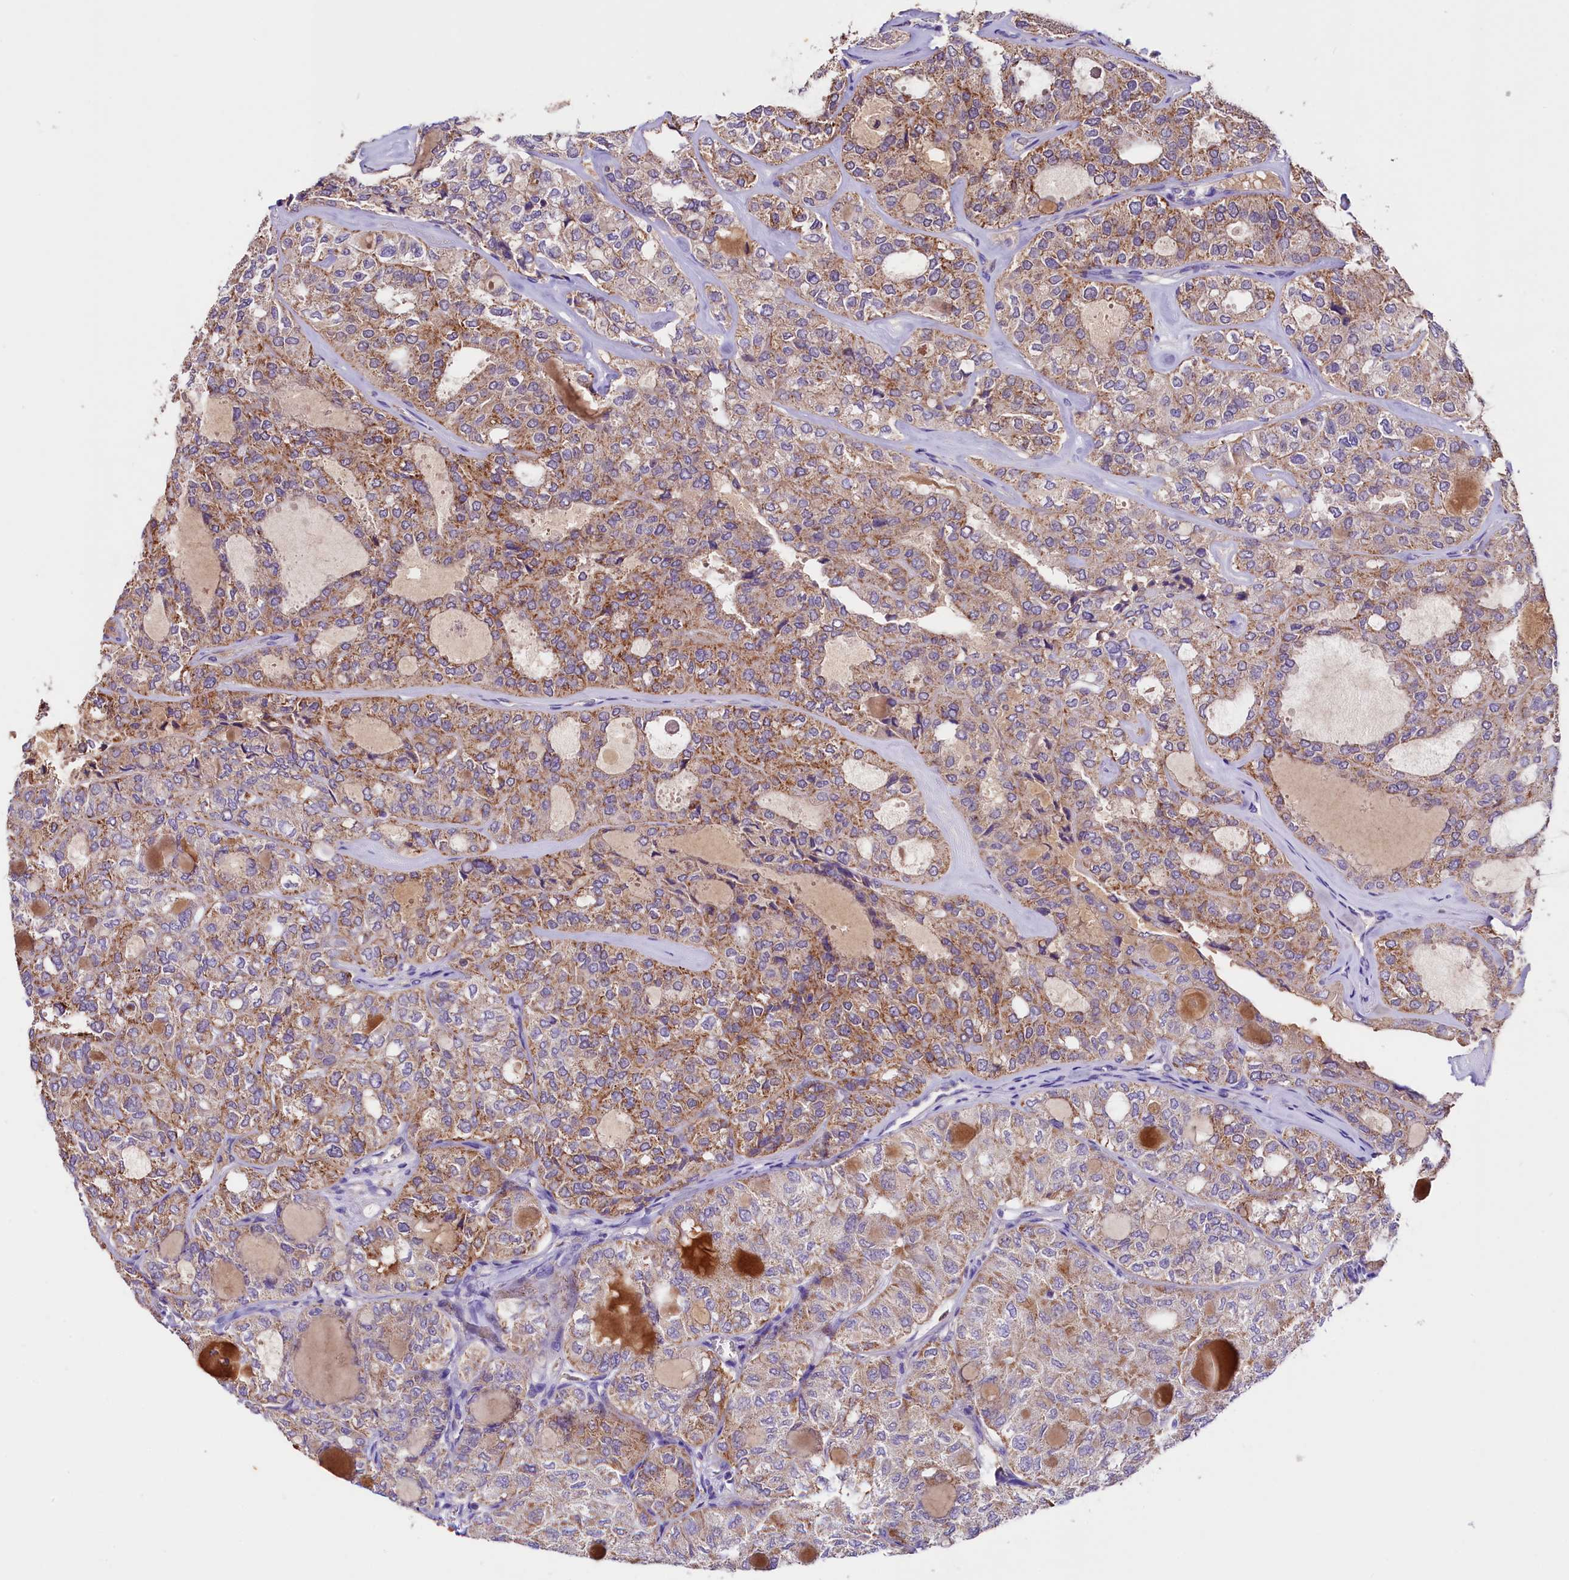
{"staining": {"intensity": "moderate", "quantity": ">75%", "location": "cytoplasmic/membranous"}, "tissue": "thyroid cancer", "cell_type": "Tumor cells", "image_type": "cancer", "snomed": [{"axis": "morphology", "description": "Follicular adenoma carcinoma, NOS"}, {"axis": "topography", "description": "Thyroid gland"}], "caption": "This is an image of IHC staining of follicular adenoma carcinoma (thyroid), which shows moderate positivity in the cytoplasmic/membranous of tumor cells.", "gene": "SIX5", "patient": {"sex": "male", "age": 75}}